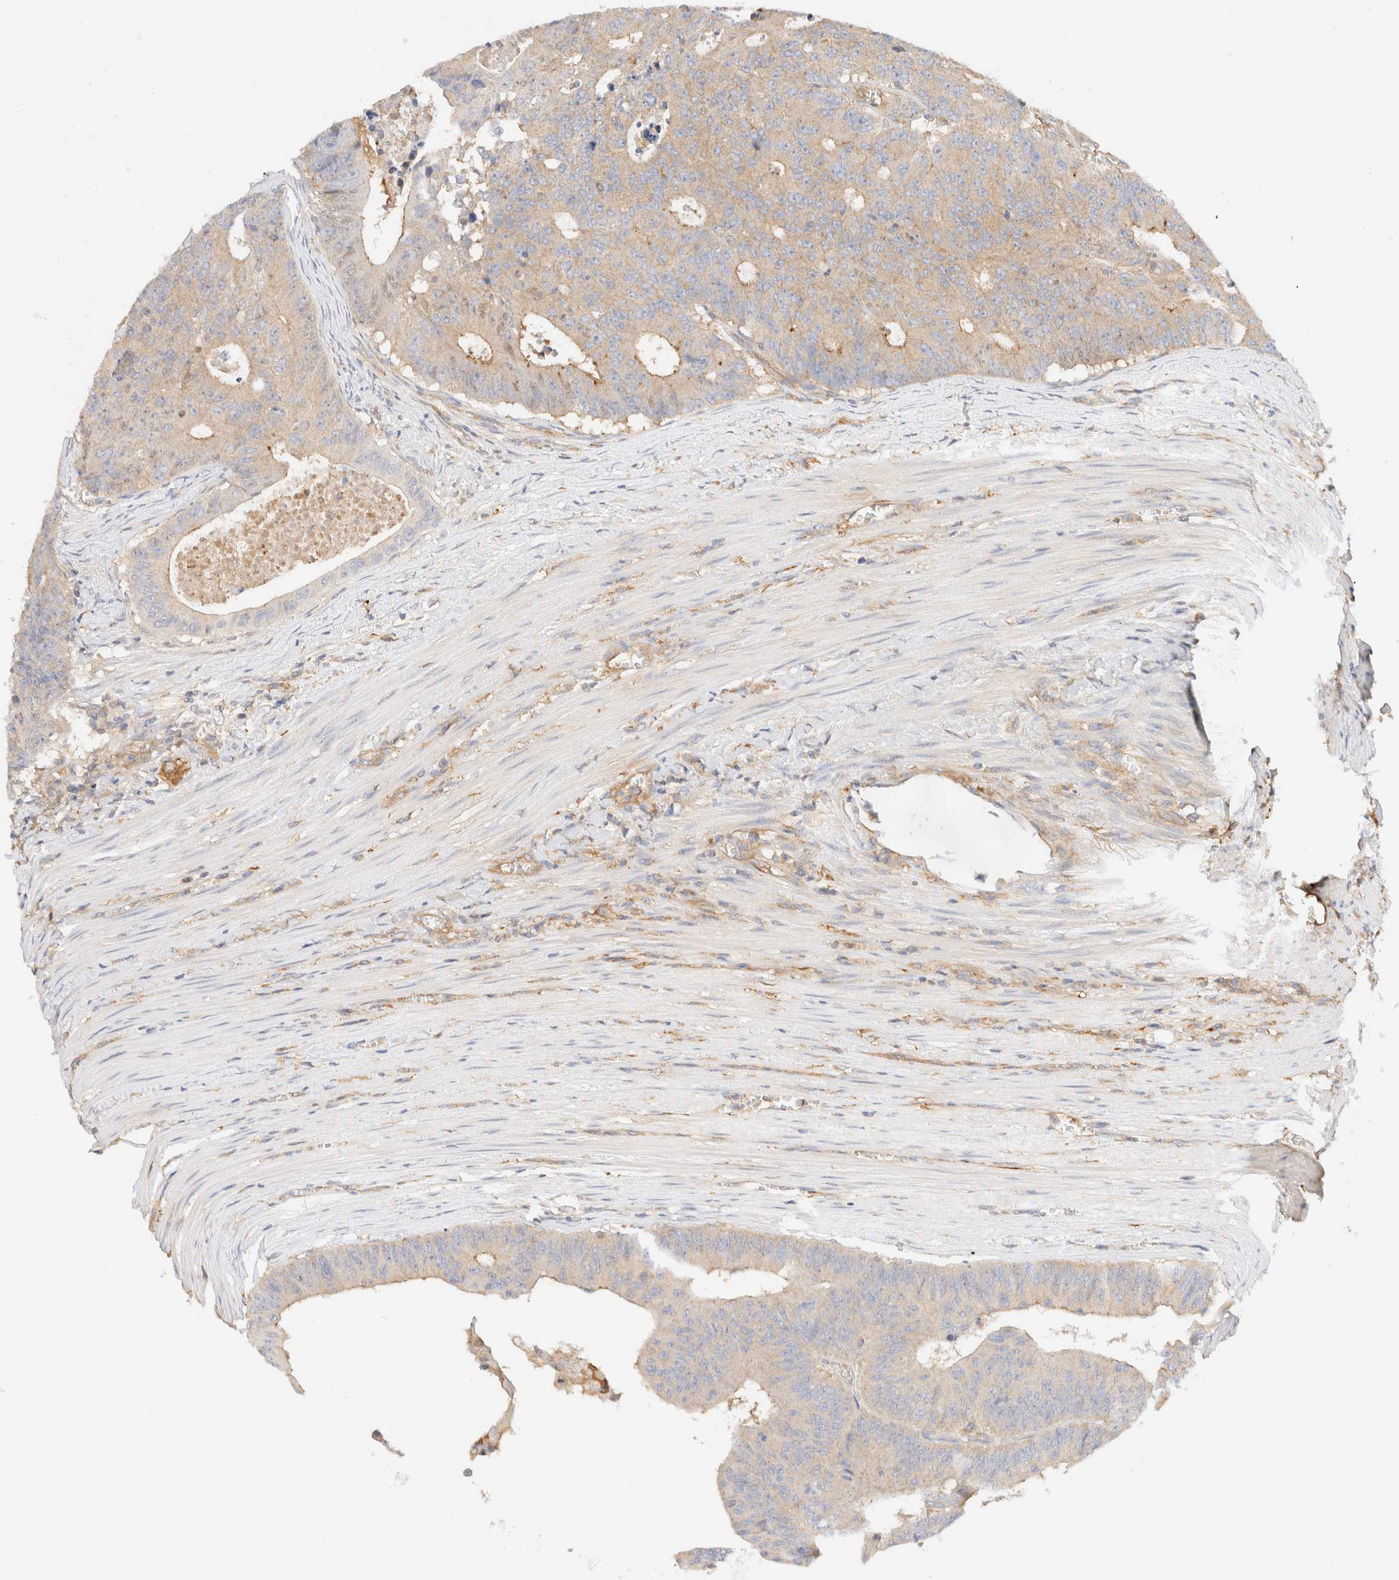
{"staining": {"intensity": "weak", "quantity": ">75%", "location": "cytoplasmic/membranous"}, "tissue": "colorectal cancer", "cell_type": "Tumor cells", "image_type": "cancer", "snomed": [{"axis": "morphology", "description": "Adenocarcinoma, NOS"}, {"axis": "topography", "description": "Colon"}], "caption": "Immunohistochemistry (IHC) photomicrograph of human colorectal adenocarcinoma stained for a protein (brown), which shows low levels of weak cytoplasmic/membranous staining in approximately >75% of tumor cells.", "gene": "RABEP1", "patient": {"sex": "male", "age": 87}}